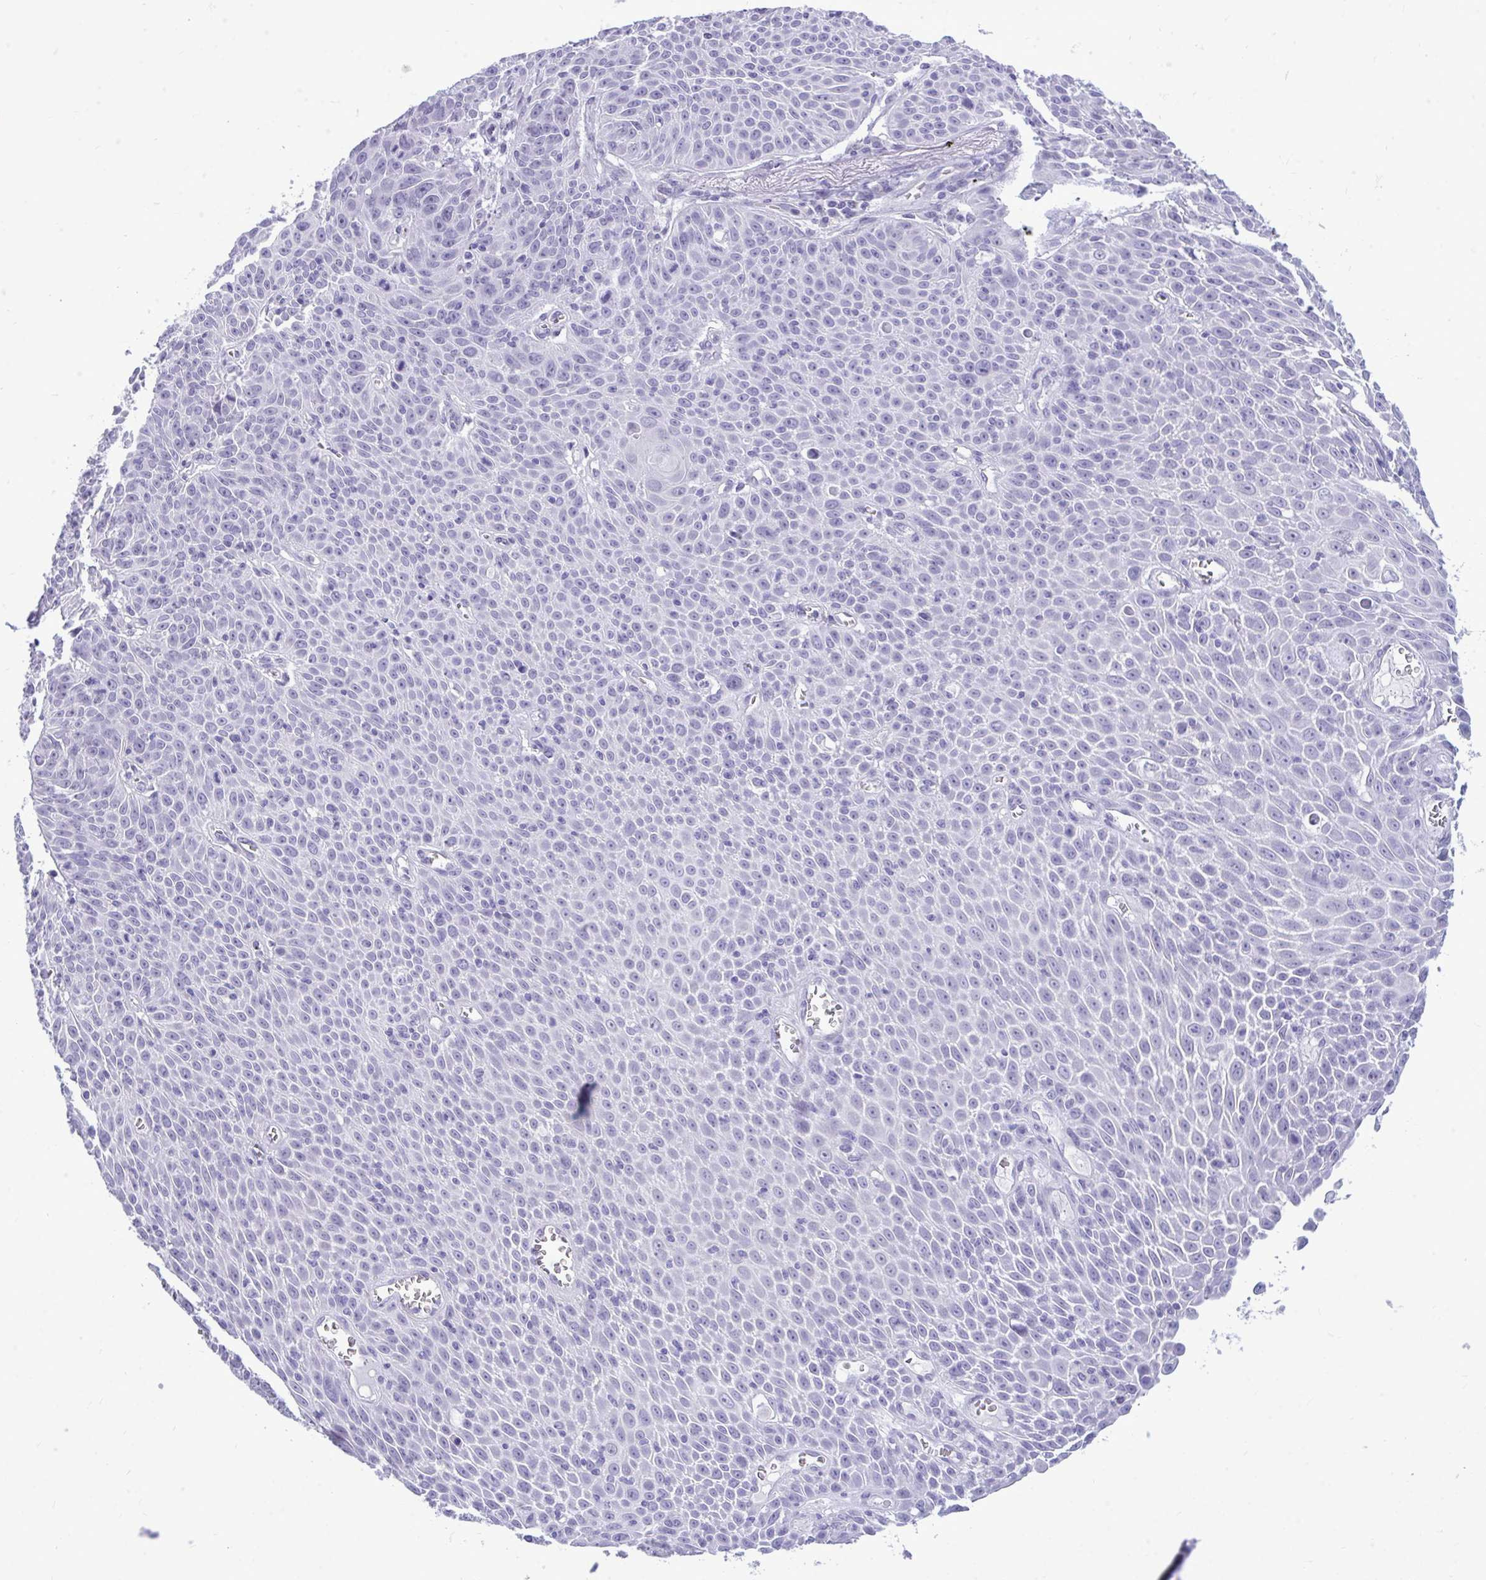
{"staining": {"intensity": "negative", "quantity": "none", "location": "none"}, "tissue": "lung cancer", "cell_type": "Tumor cells", "image_type": "cancer", "snomed": [{"axis": "morphology", "description": "Squamous cell carcinoma, NOS"}, {"axis": "morphology", "description": "Squamous cell carcinoma, metastatic, NOS"}, {"axis": "topography", "description": "Lymph node"}, {"axis": "topography", "description": "Lung"}], "caption": "Immunohistochemical staining of human lung cancer exhibits no significant staining in tumor cells.", "gene": "PRM2", "patient": {"sex": "female", "age": 62}}